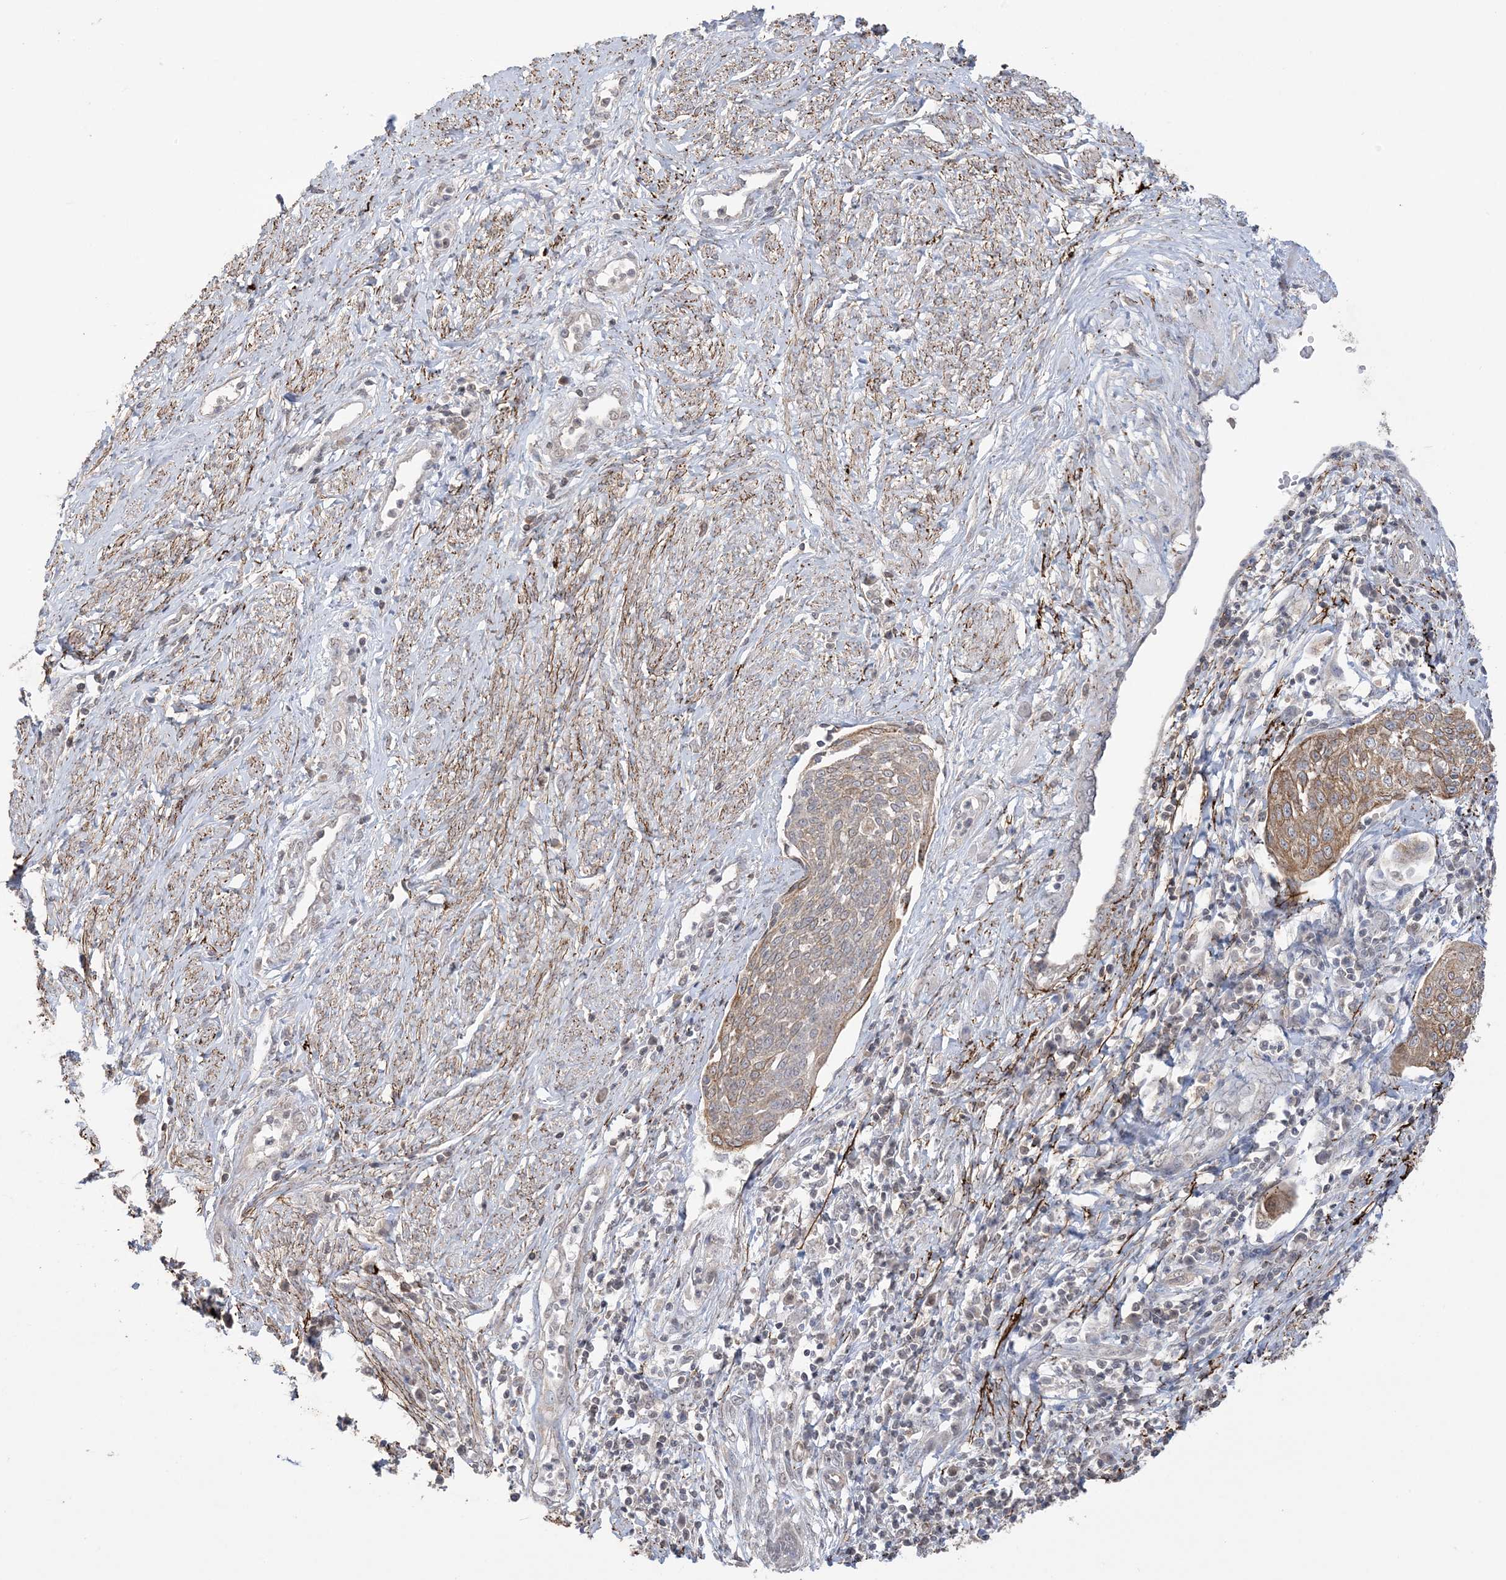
{"staining": {"intensity": "moderate", "quantity": ">75%", "location": "cytoplasmic/membranous"}, "tissue": "cervical cancer", "cell_type": "Tumor cells", "image_type": "cancer", "snomed": [{"axis": "morphology", "description": "Squamous cell carcinoma, NOS"}, {"axis": "topography", "description": "Cervix"}], "caption": "A brown stain highlights moderate cytoplasmic/membranous positivity of a protein in human cervical cancer tumor cells.", "gene": "XRN1", "patient": {"sex": "female", "age": 34}}